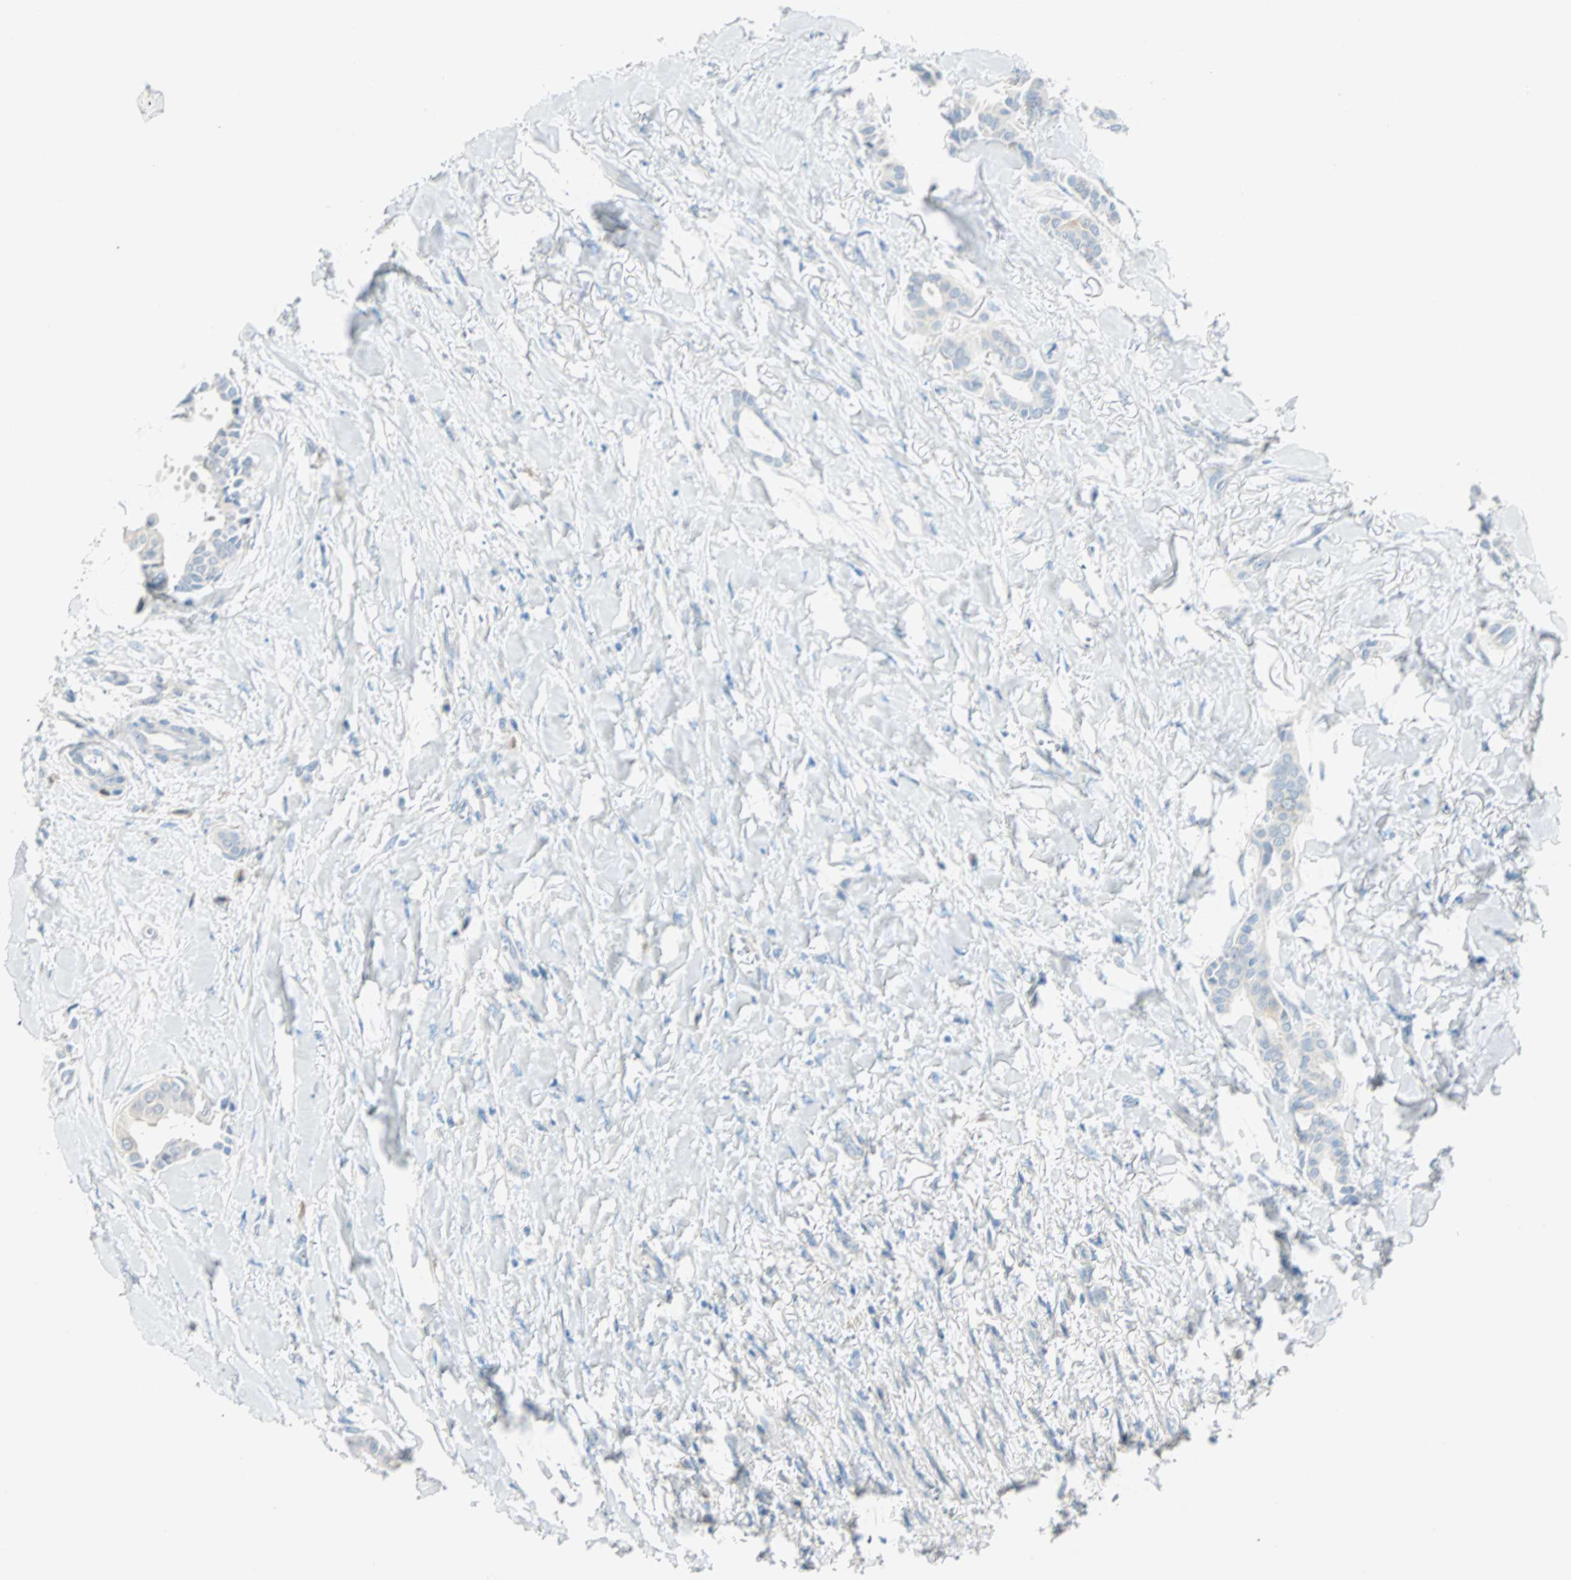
{"staining": {"intensity": "negative", "quantity": "none", "location": "none"}, "tissue": "head and neck cancer", "cell_type": "Tumor cells", "image_type": "cancer", "snomed": [{"axis": "morphology", "description": "Squamous cell carcinoma, NOS"}, {"axis": "topography", "description": "Head-Neck"}], "caption": "Tumor cells are negative for brown protein staining in head and neck cancer (squamous cell carcinoma).", "gene": "ATF6", "patient": {"sex": "female", "age": 84}}